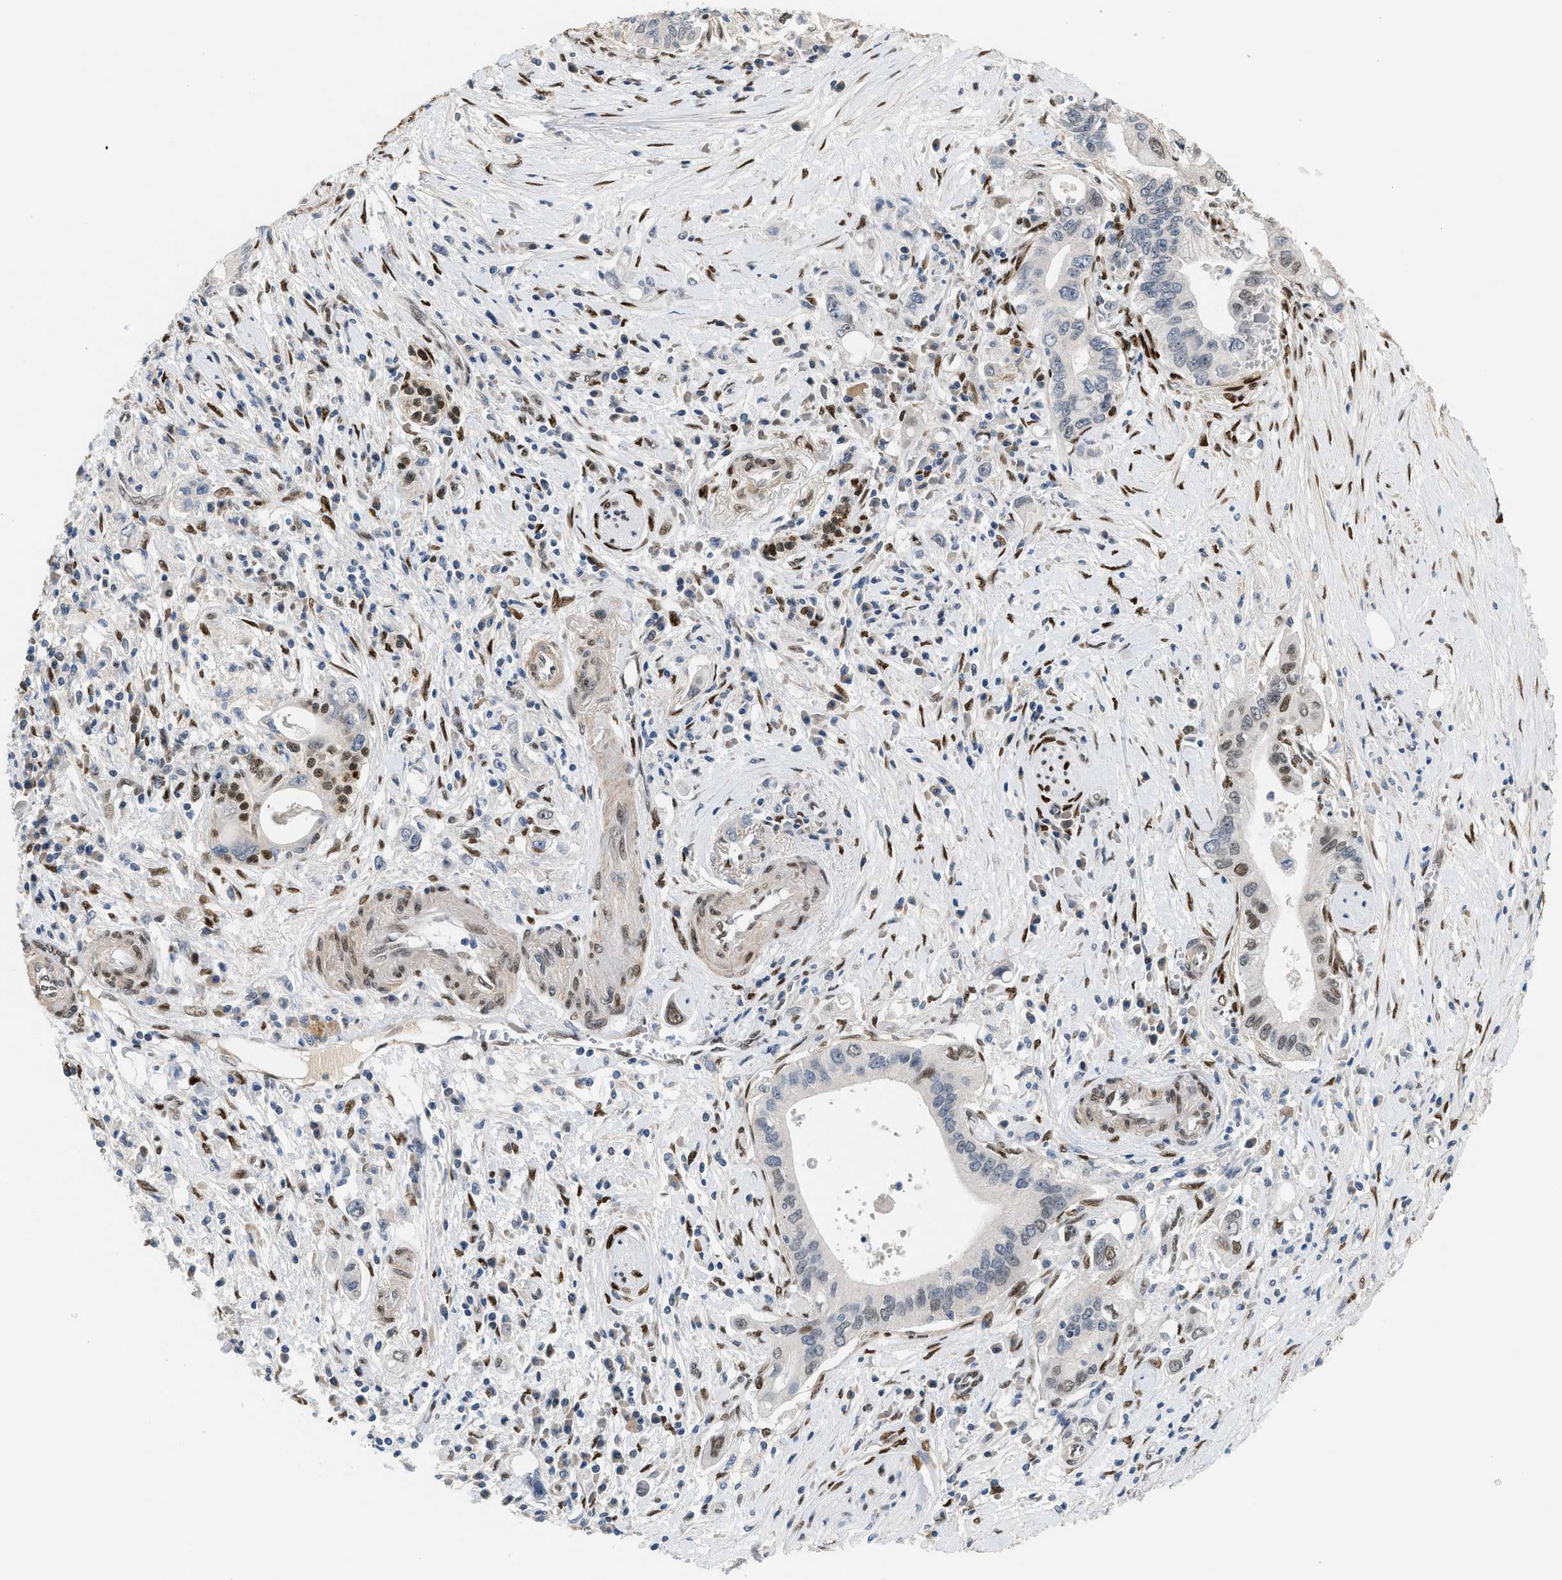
{"staining": {"intensity": "moderate", "quantity": "25%-75%", "location": "nuclear"}, "tissue": "pancreatic cancer", "cell_type": "Tumor cells", "image_type": "cancer", "snomed": [{"axis": "morphology", "description": "Adenocarcinoma, NOS"}, {"axis": "topography", "description": "Pancreas"}], "caption": "There is medium levels of moderate nuclear expression in tumor cells of pancreatic adenocarcinoma, as demonstrated by immunohistochemical staining (brown color).", "gene": "ZBTB20", "patient": {"sex": "female", "age": 73}}